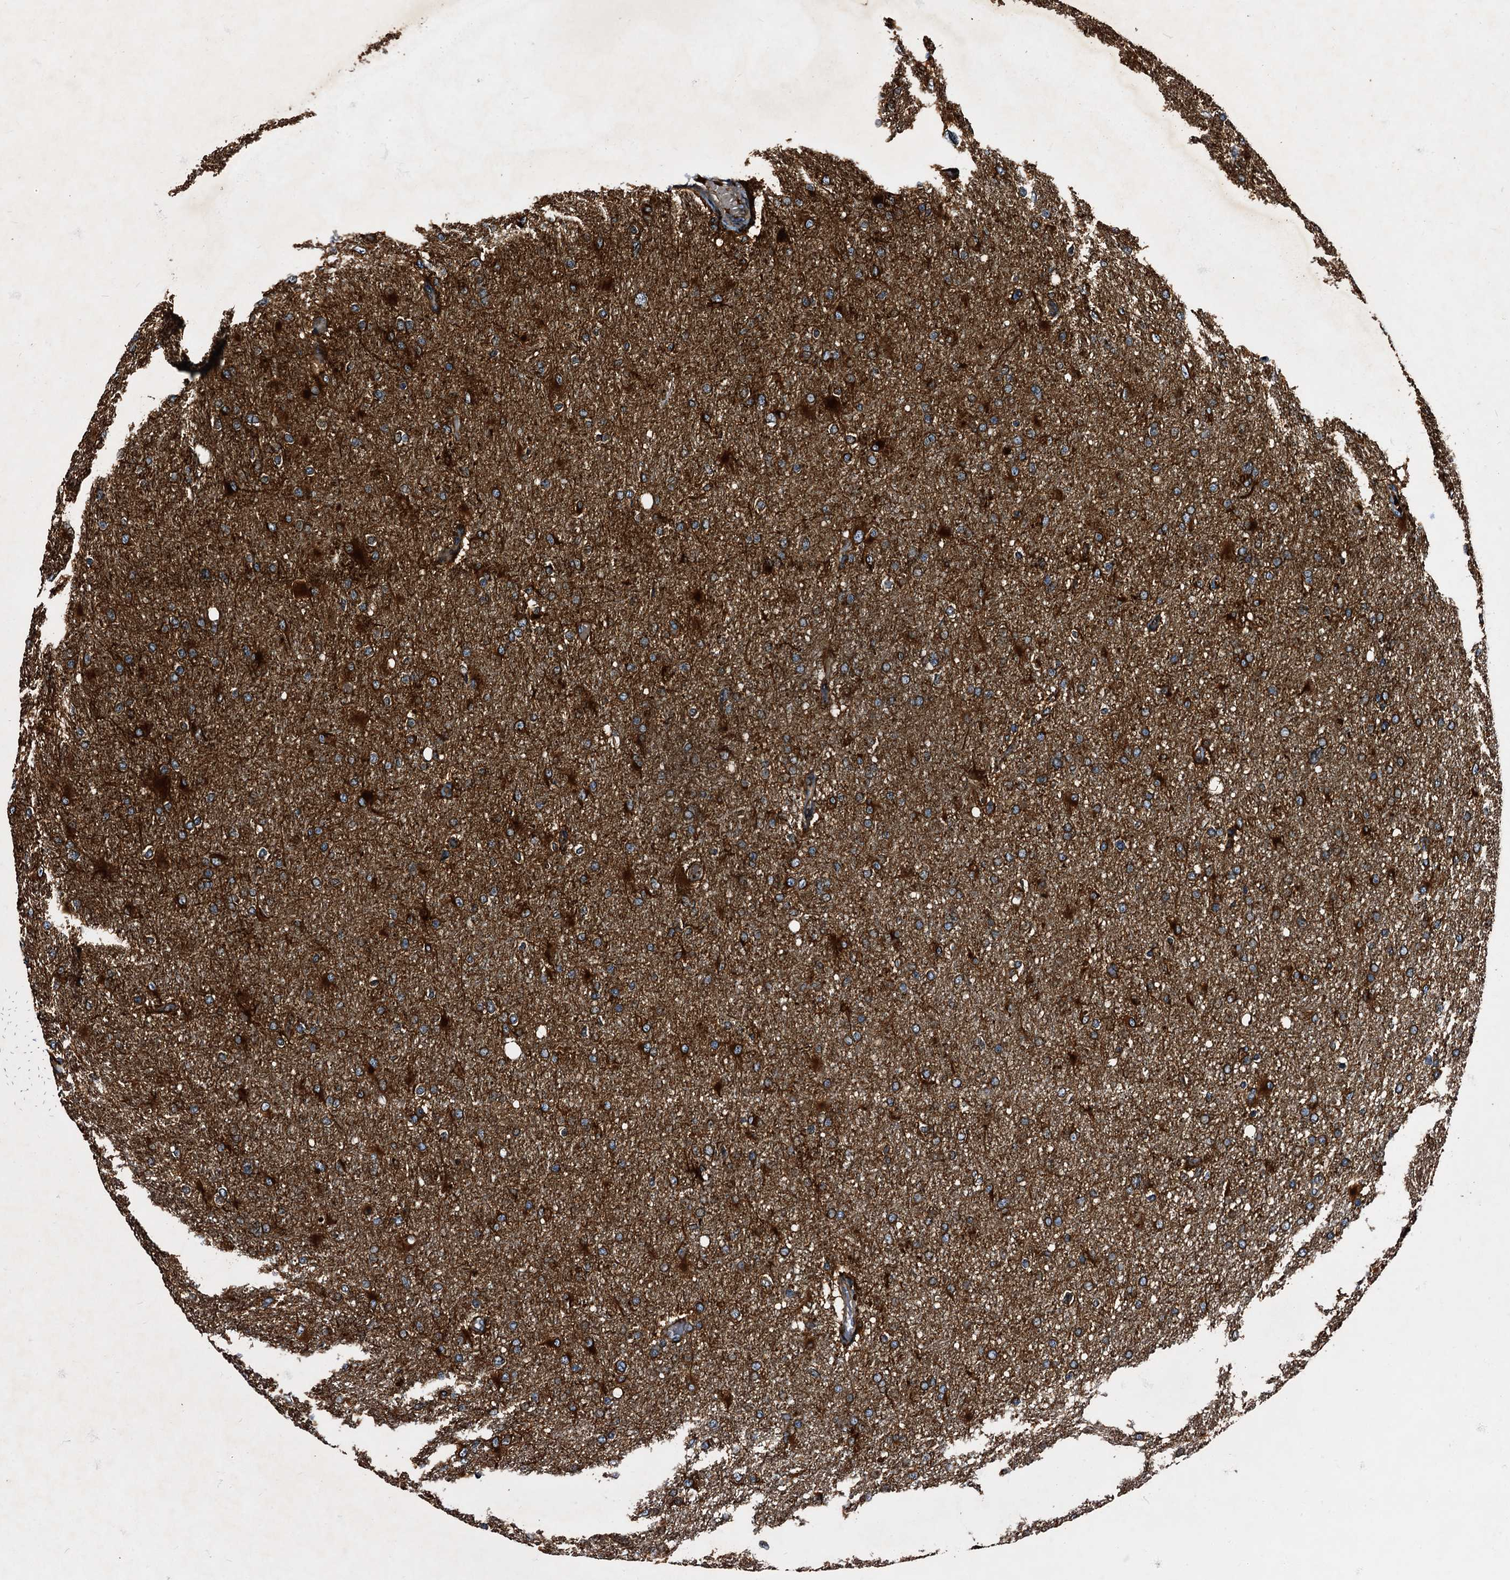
{"staining": {"intensity": "strong", "quantity": ">75%", "location": "cytoplasmic/membranous"}, "tissue": "glioma", "cell_type": "Tumor cells", "image_type": "cancer", "snomed": [{"axis": "morphology", "description": "Glioma, malignant, High grade"}, {"axis": "topography", "description": "Cerebral cortex"}], "caption": "Human glioma stained with a brown dye exhibits strong cytoplasmic/membranous positive expression in approximately >75% of tumor cells.", "gene": "PEX5", "patient": {"sex": "female", "age": 36}}